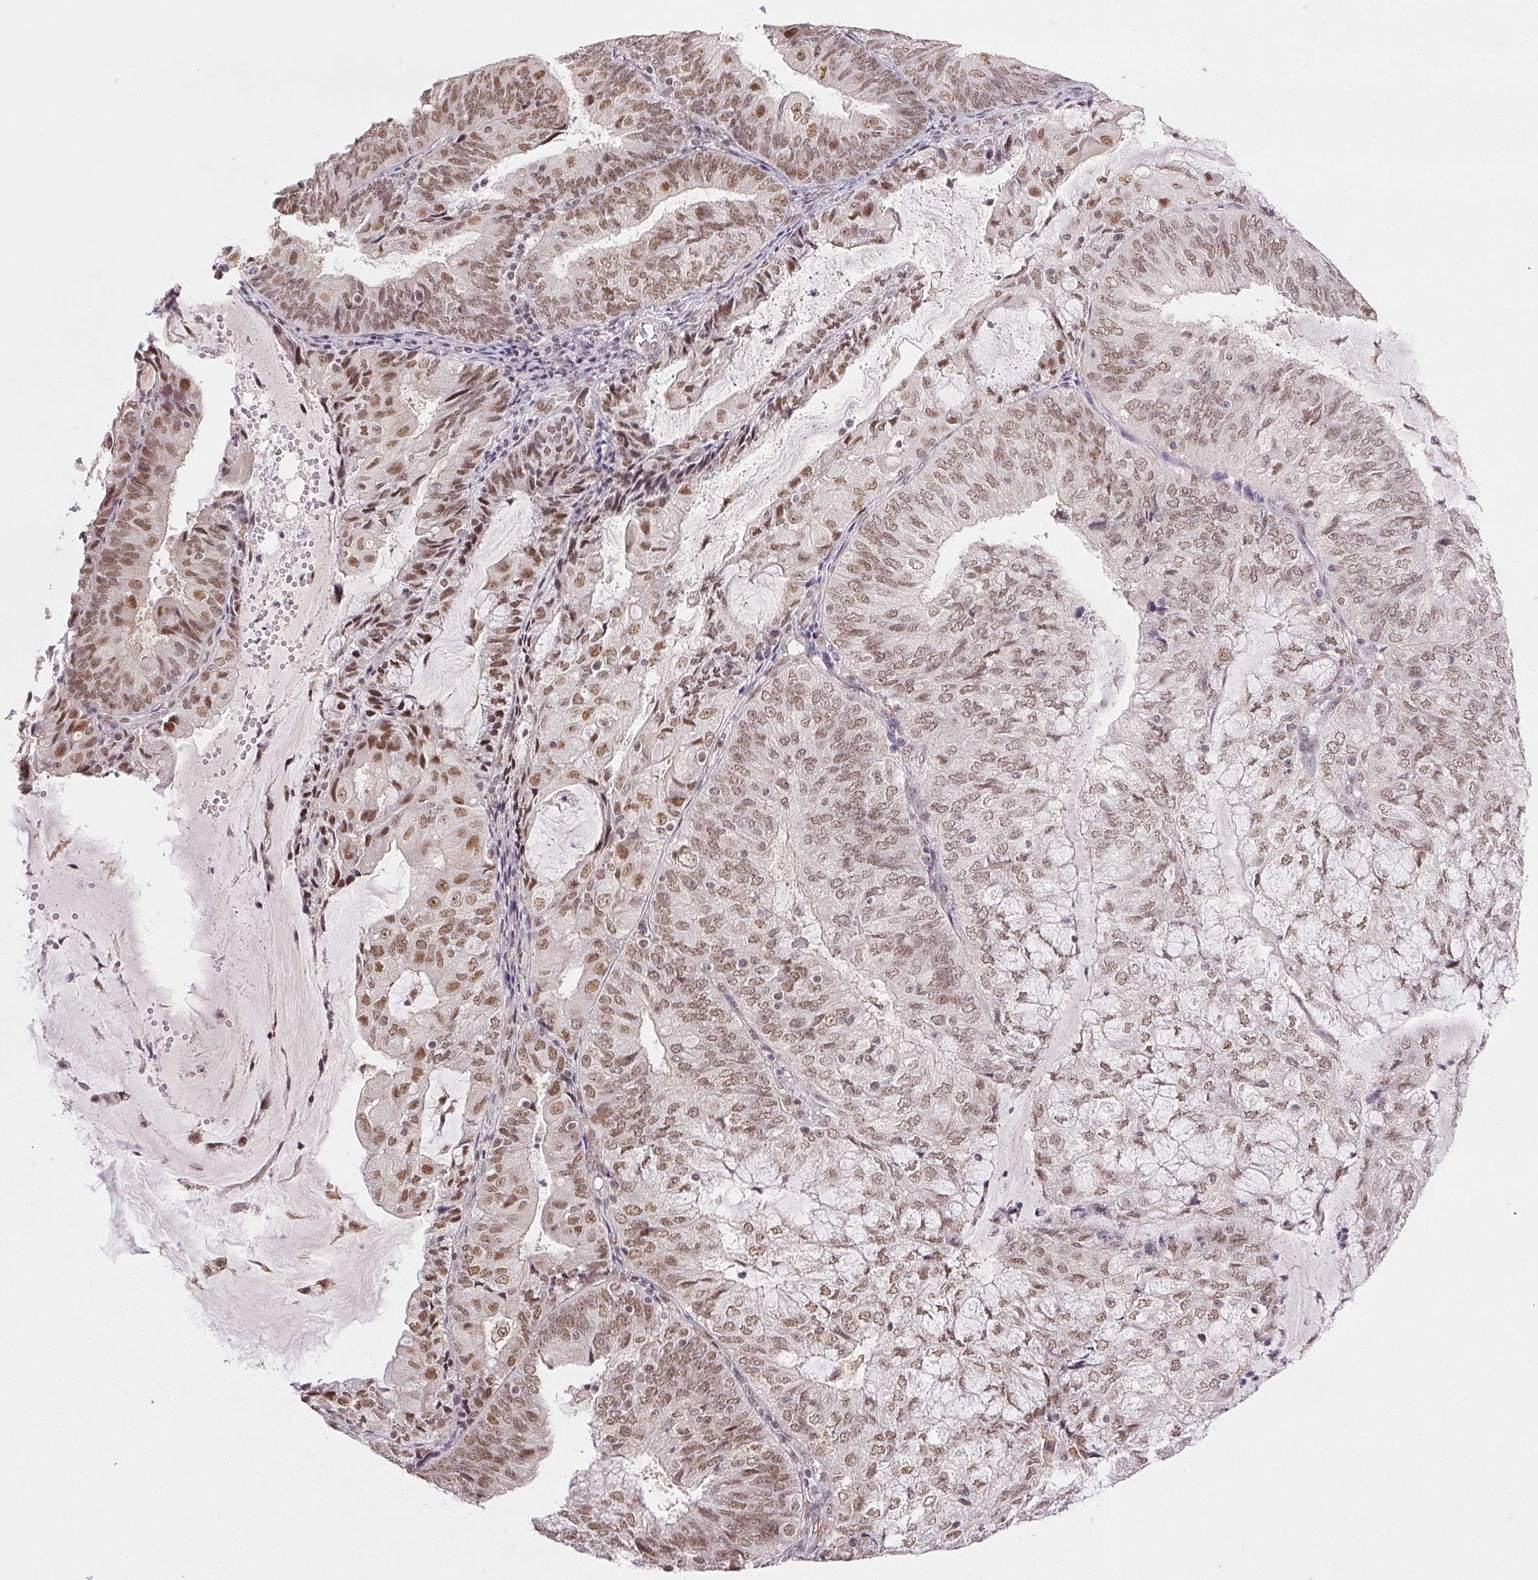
{"staining": {"intensity": "moderate", "quantity": ">75%", "location": "nuclear"}, "tissue": "endometrial cancer", "cell_type": "Tumor cells", "image_type": "cancer", "snomed": [{"axis": "morphology", "description": "Adenocarcinoma, NOS"}, {"axis": "topography", "description": "Endometrium"}], "caption": "This photomicrograph demonstrates immunohistochemistry staining of adenocarcinoma (endometrial), with medium moderate nuclear staining in approximately >75% of tumor cells.", "gene": "PRPF18", "patient": {"sex": "female", "age": 81}}